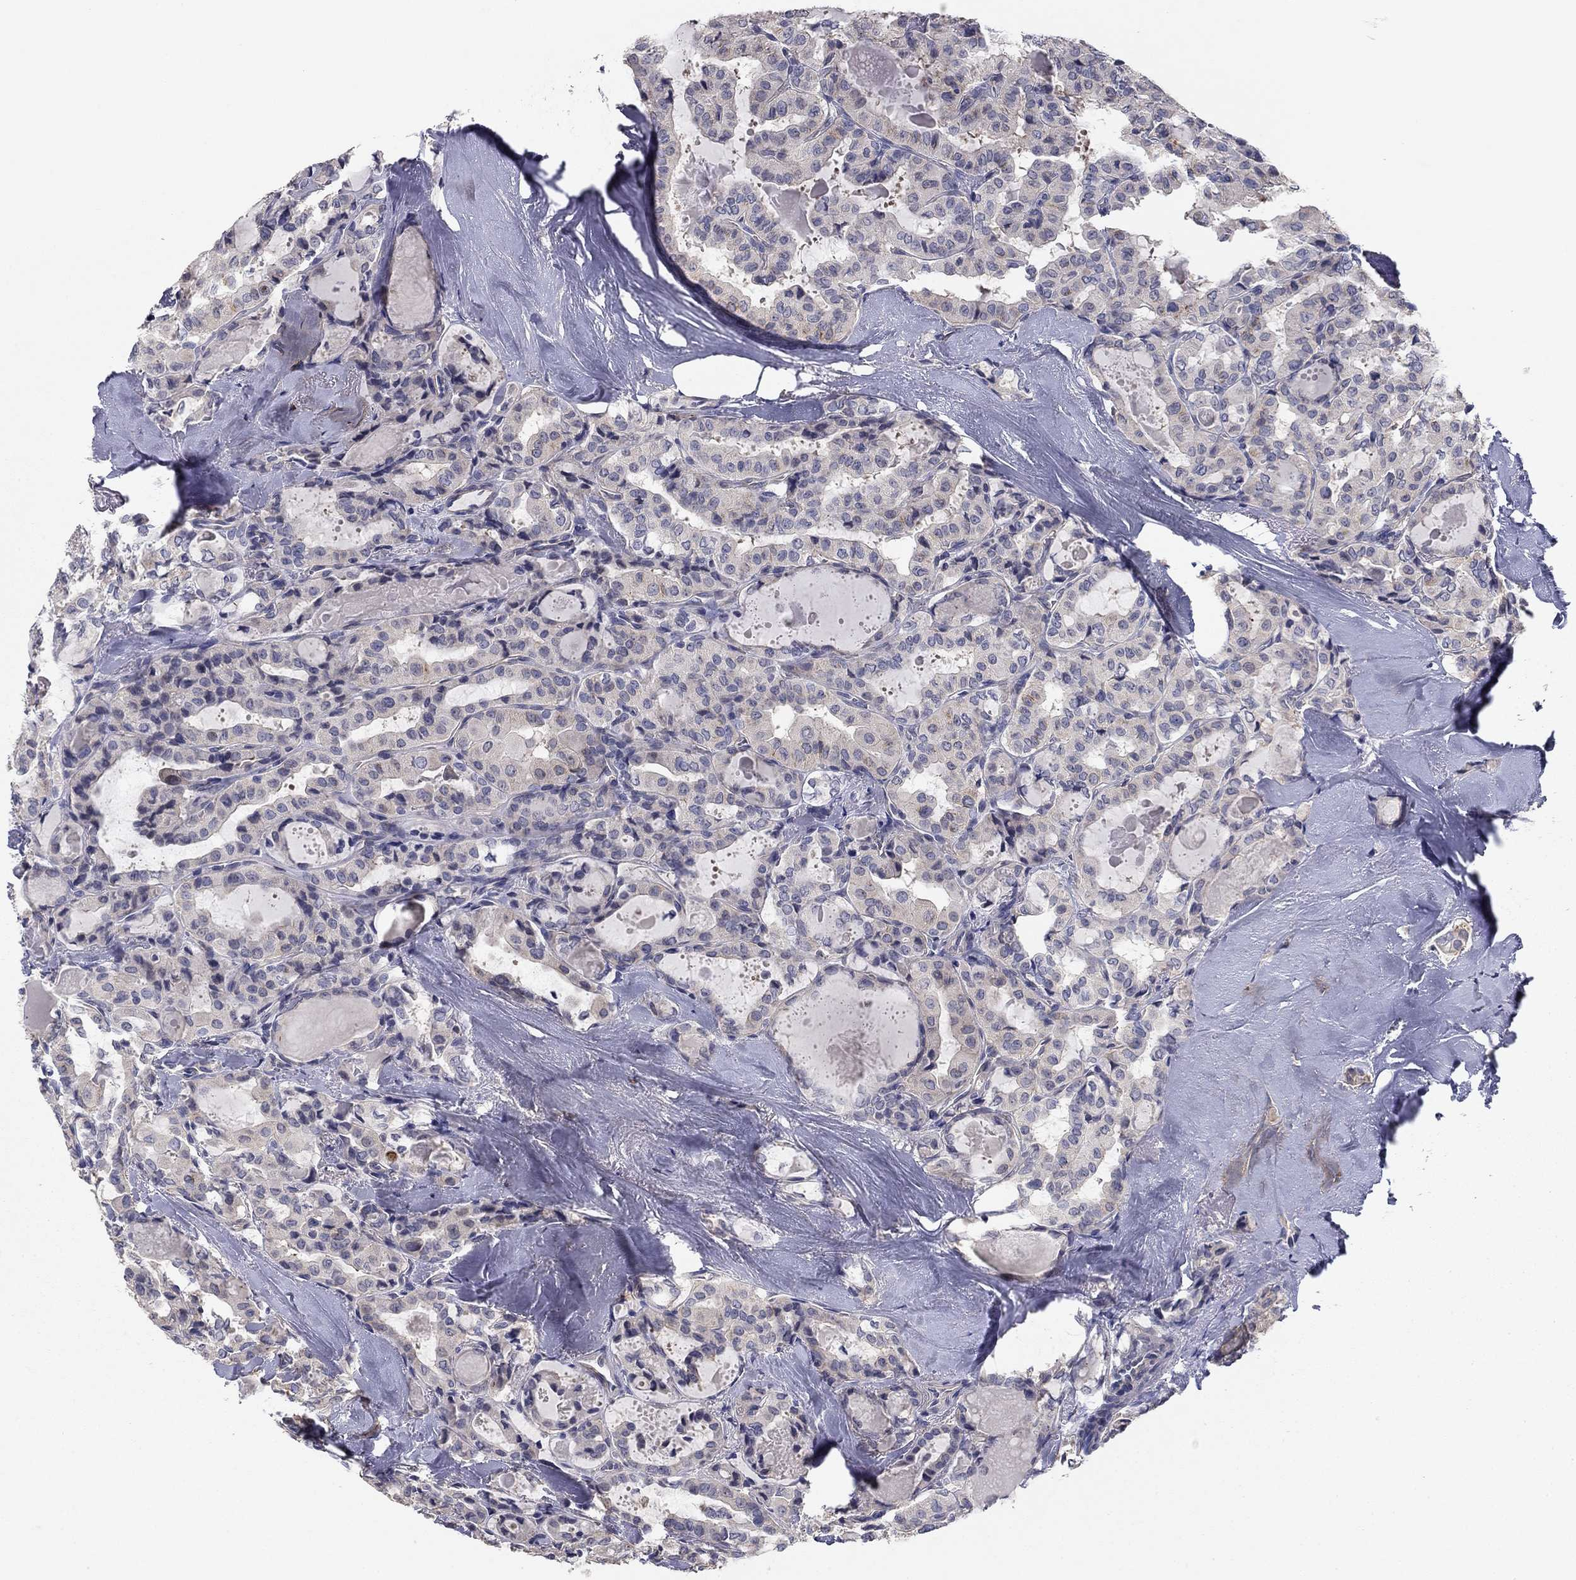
{"staining": {"intensity": "negative", "quantity": "none", "location": "none"}, "tissue": "thyroid cancer", "cell_type": "Tumor cells", "image_type": "cancer", "snomed": [{"axis": "morphology", "description": "Papillary adenocarcinoma, NOS"}, {"axis": "topography", "description": "Thyroid gland"}], "caption": "The immunohistochemistry image has no significant expression in tumor cells of thyroid papillary adenocarcinoma tissue.", "gene": "SEPTIN3", "patient": {"sex": "female", "age": 41}}